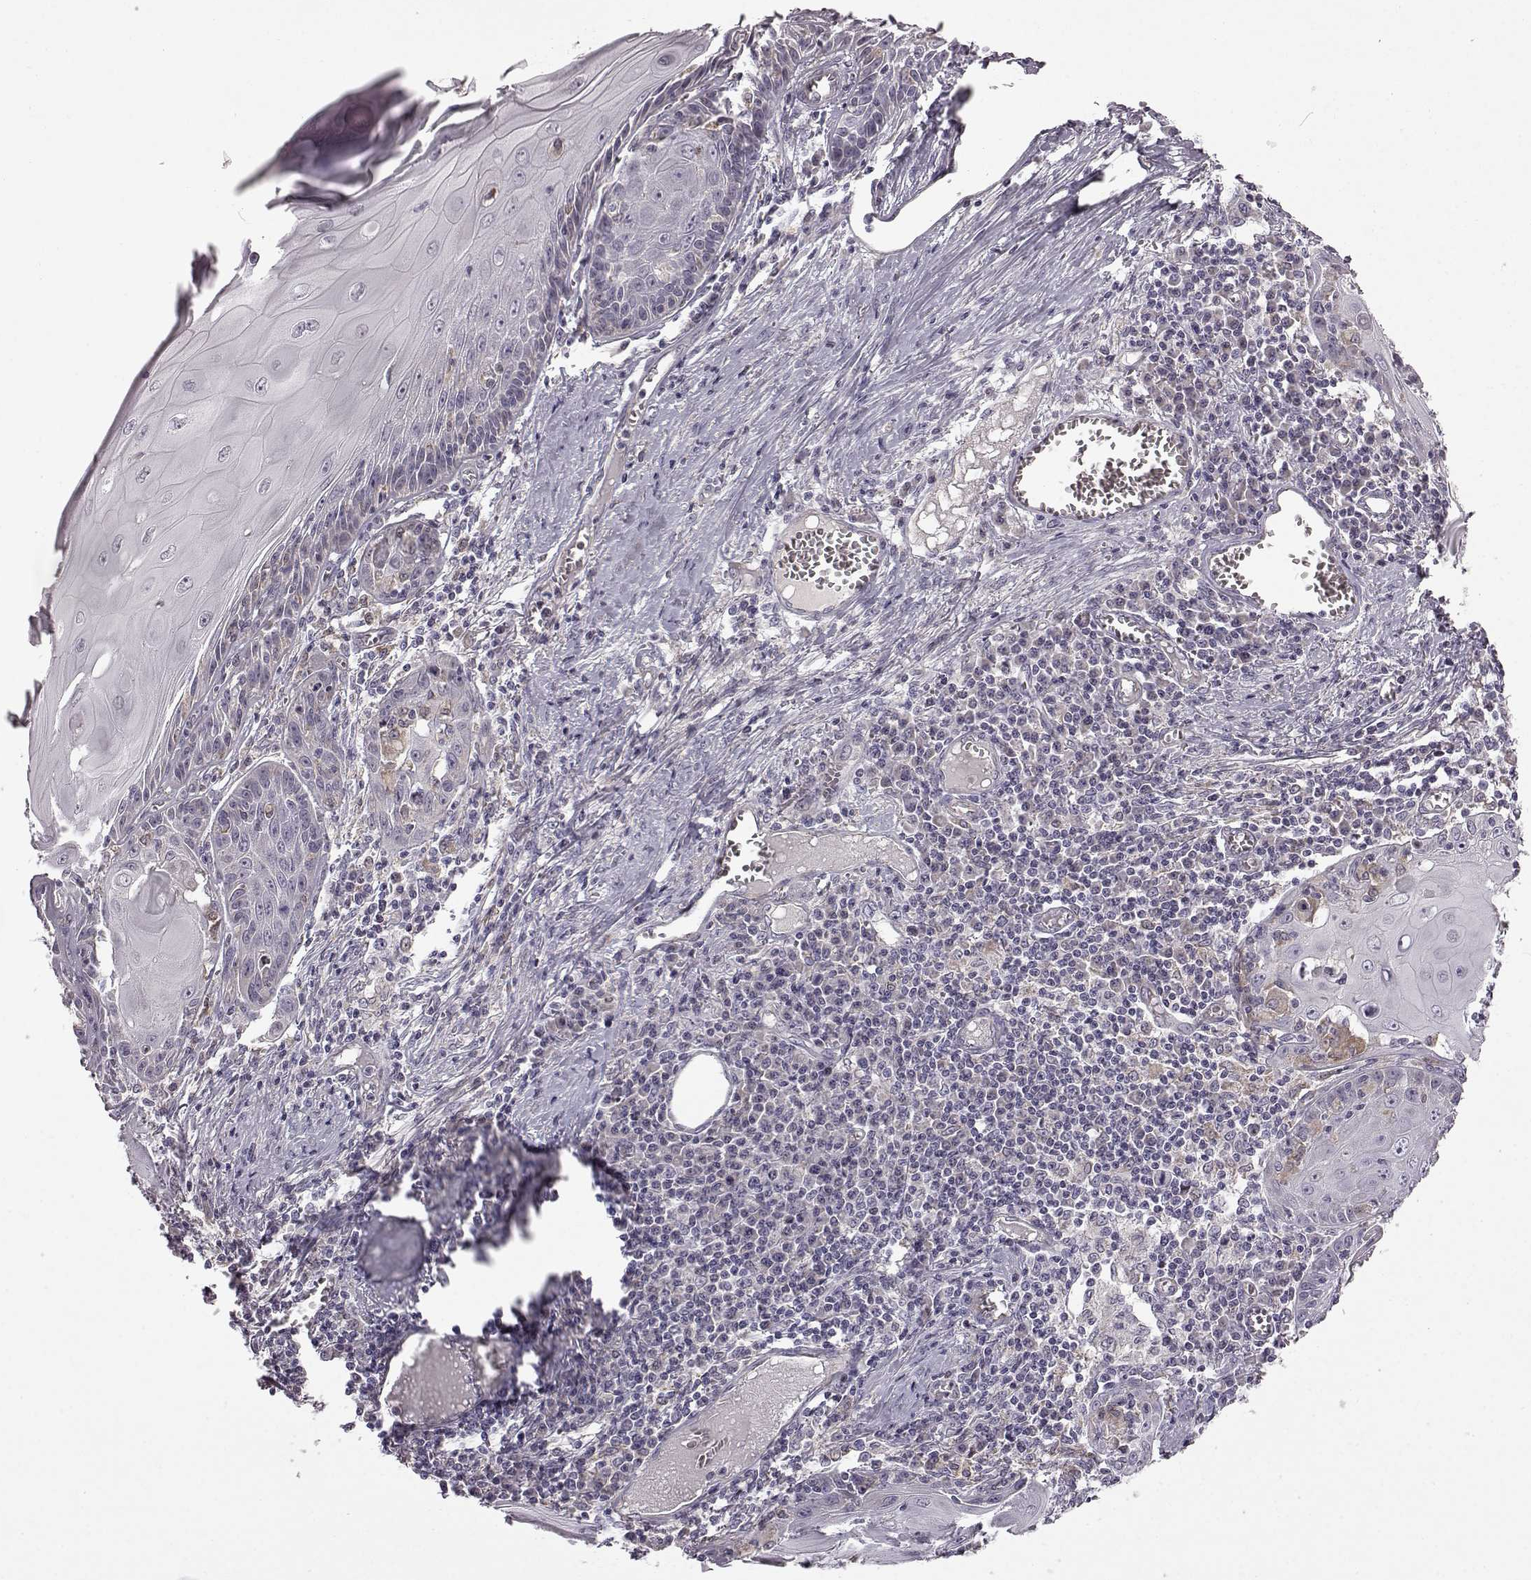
{"staining": {"intensity": "negative", "quantity": "none", "location": "none"}, "tissue": "skin cancer", "cell_type": "Tumor cells", "image_type": "cancer", "snomed": [{"axis": "morphology", "description": "Squamous cell carcinoma, NOS"}, {"axis": "topography", "description": "Skin"}, {"axis": "topography", "description": "Vulva"}], "caption": "This is a histopathology image of immunohistochemistry staining of skin cancer, which shows no positivity in tumor cells.", "gene": "B3GNT6", "patient": {"sex": "female", "age": 85}}